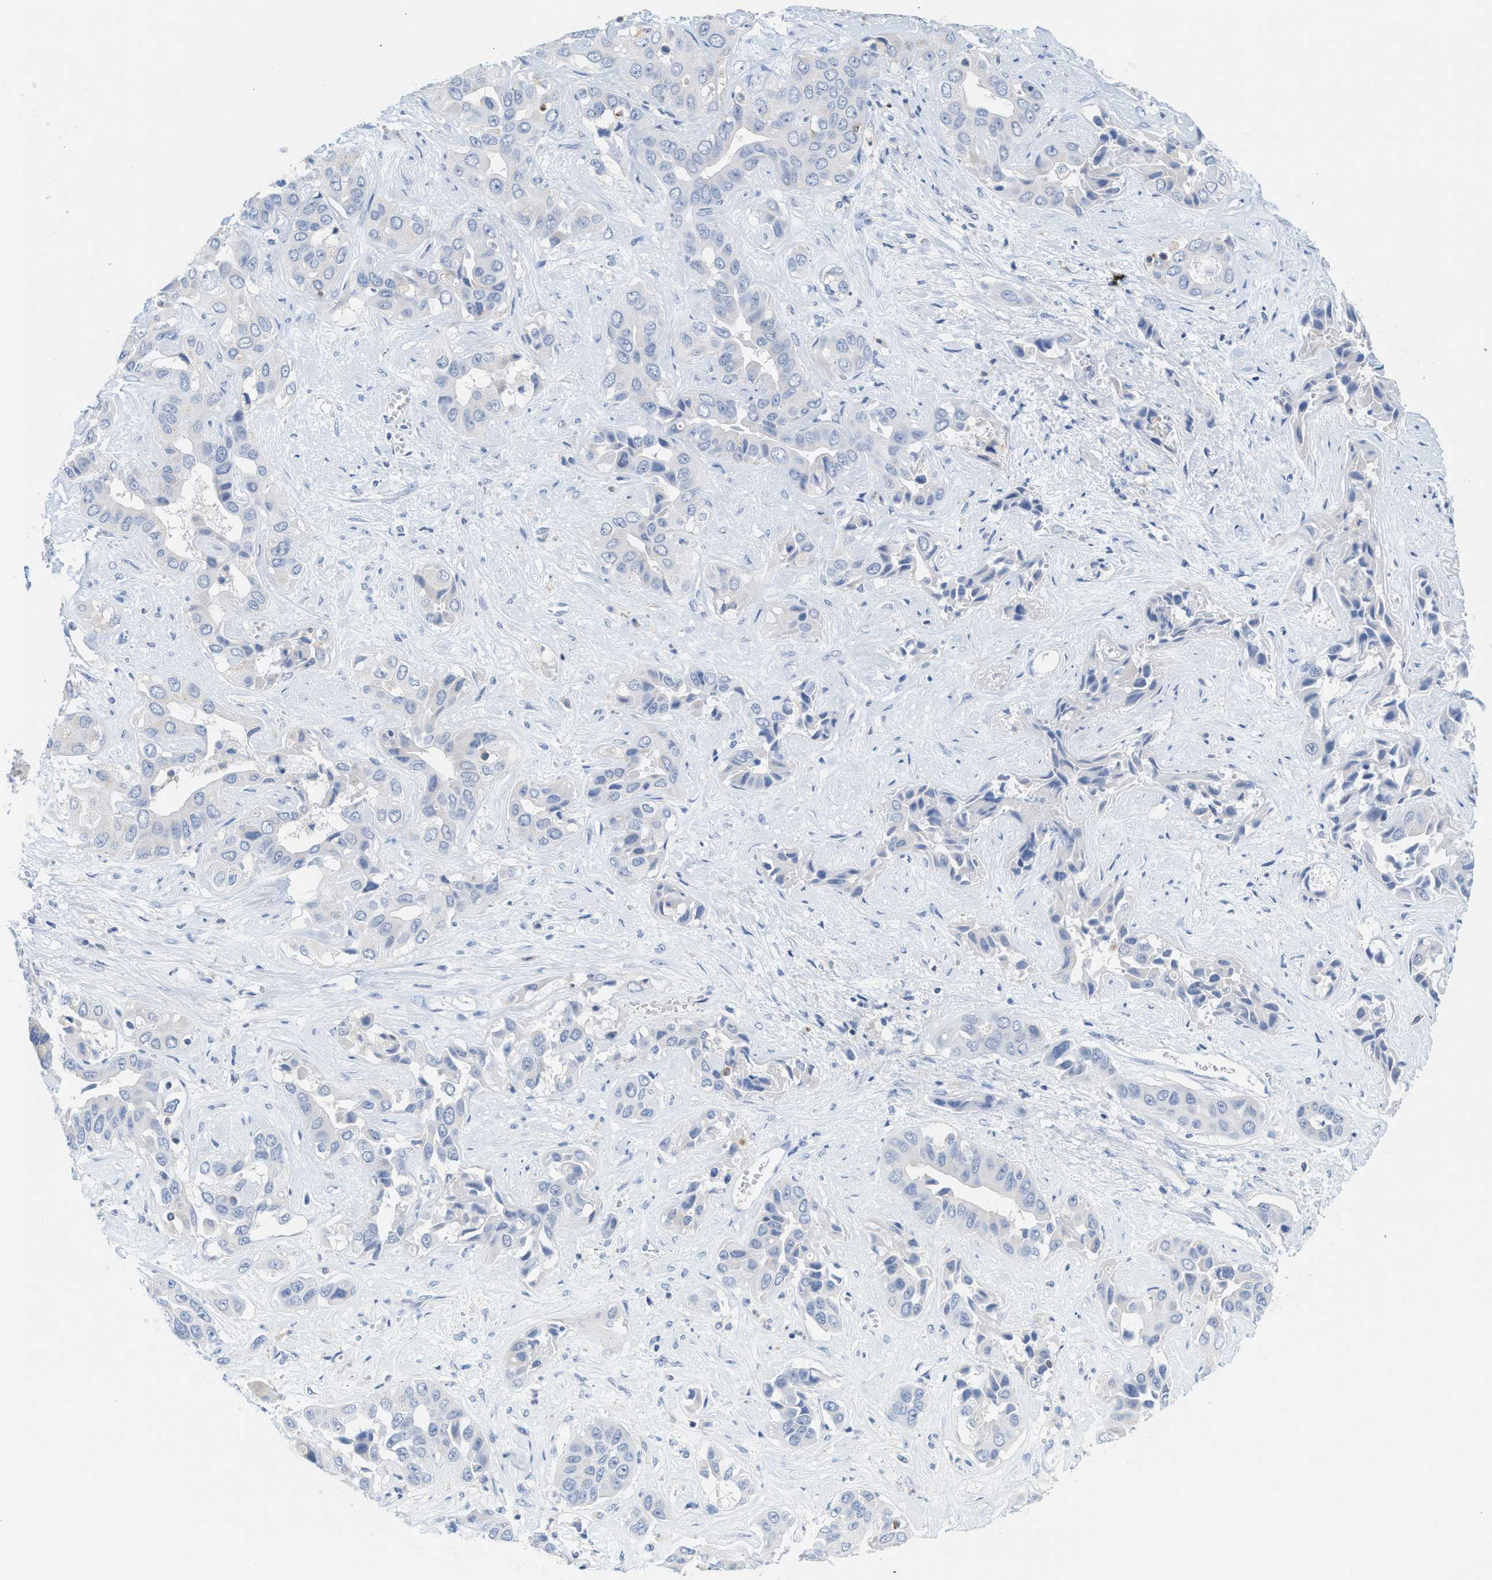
{"staining": {"intensity": "negative", "quantity": "none", "location": "none"}, "tissue": "liver cancer", "cell_type": "Tumor cells", "image_type": "cancer", "snomed": [{"axis": "morphology", "description": "Cholangiocarcinoma"}, {"axis": "topography", "description": "Liver"}], "caption": "IHC of liver cancer displays no positivity in tumor cells.", "gene": "IL16", "patient": {"sex": "female", "age": 52}}